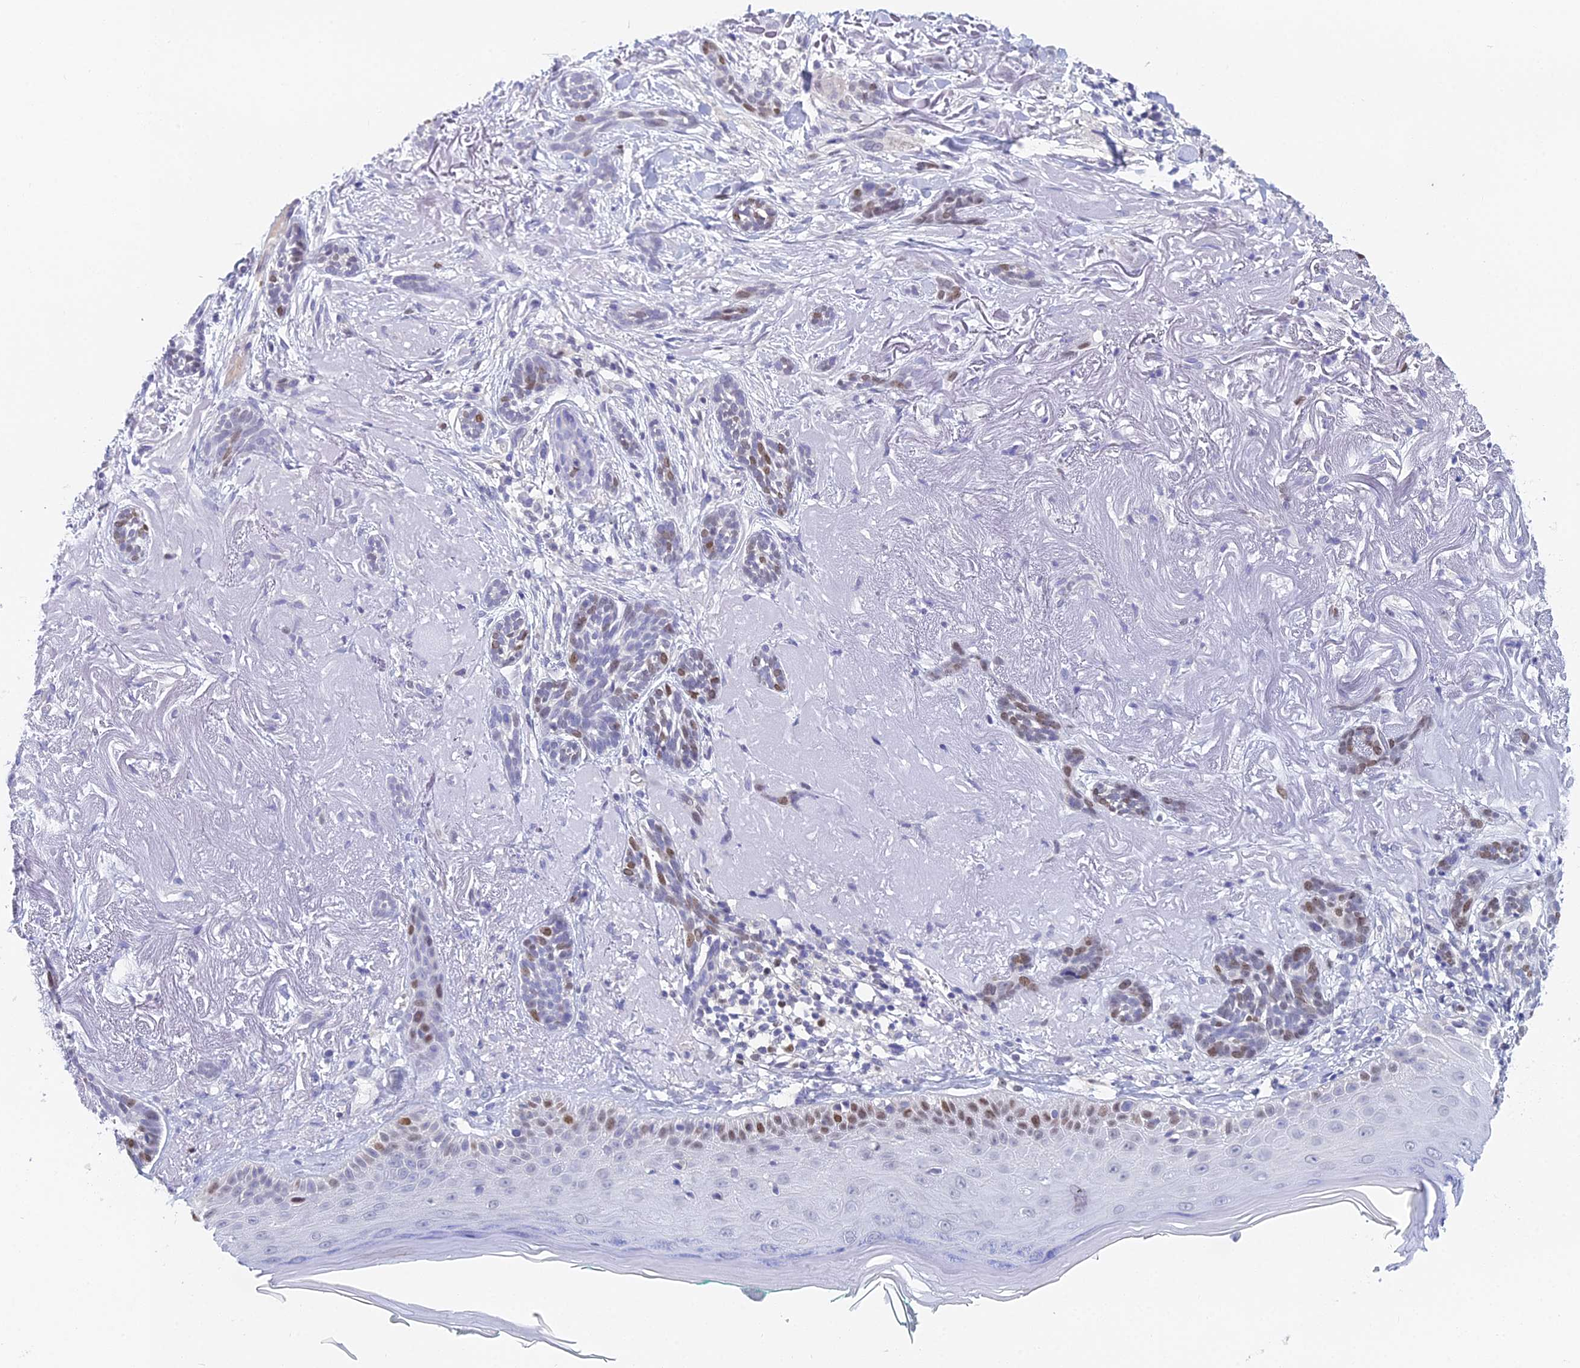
{"staining": {"intensity": "moderate", "quantity": "<25%", "location": "nuclear"}, "tissue": "skin cancer", "cell_type": "Tumor cells", "image_type": "cancer", "snomed": [{"axis": "morphology", "description": "Basal cell carcinoma"}, {"axis": "topography", "description": "Skin"}], "caption": "Protein positivity by immunohistochemistry demonstrates moderate nuclear expression in about <25% of tumor cells in basal cell carcinoma (skin).", "gene": "MCM2", "patient": {"sex": "male", "age": 71}}